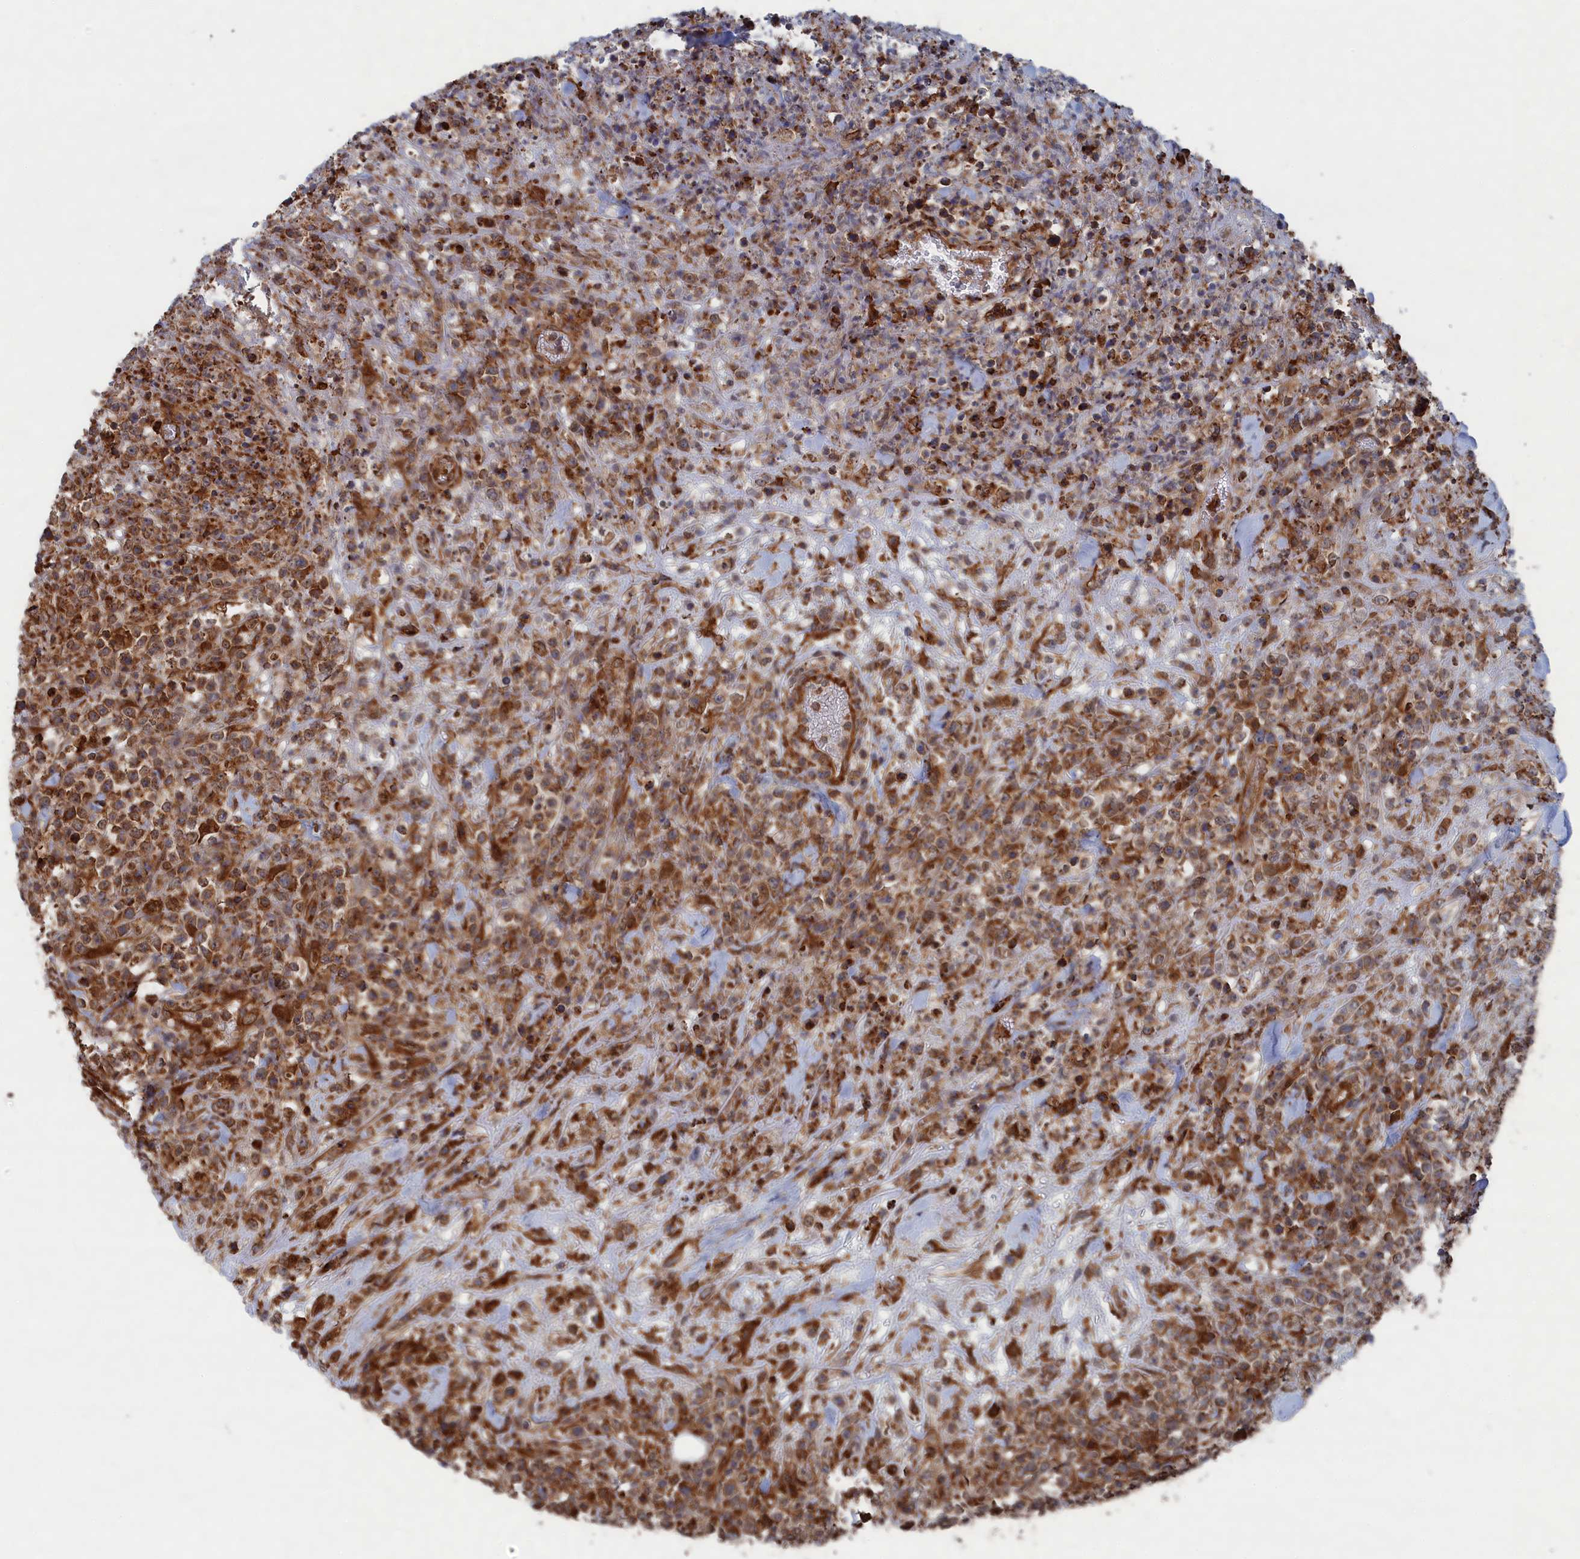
{"staining": {"intensity": "moderate", "quantity": ">75%", "location": "cytoplasmic/membranous"}, "tissue": "lymphoma", "cell_type": "Tumor cells", "image_type": "cancer", "snomed": [{"axis": "morphology", "description": "Malignant lymphoma, non-Hodgkin's type, High grade"}, {"axis": "topography", "description": "Colon"}], "caption": "A photomicrograph of malignant lymphoma, non-Hodgkin's type (high-grade) stained for a protein shows moderate cytoplasmic/membranous brown staining in tumor cells. (DAB IHC with brightfield microscopy, high magnification).", "gene": "BPIFB6", "patient": {"sex": "female", "age": 53}}